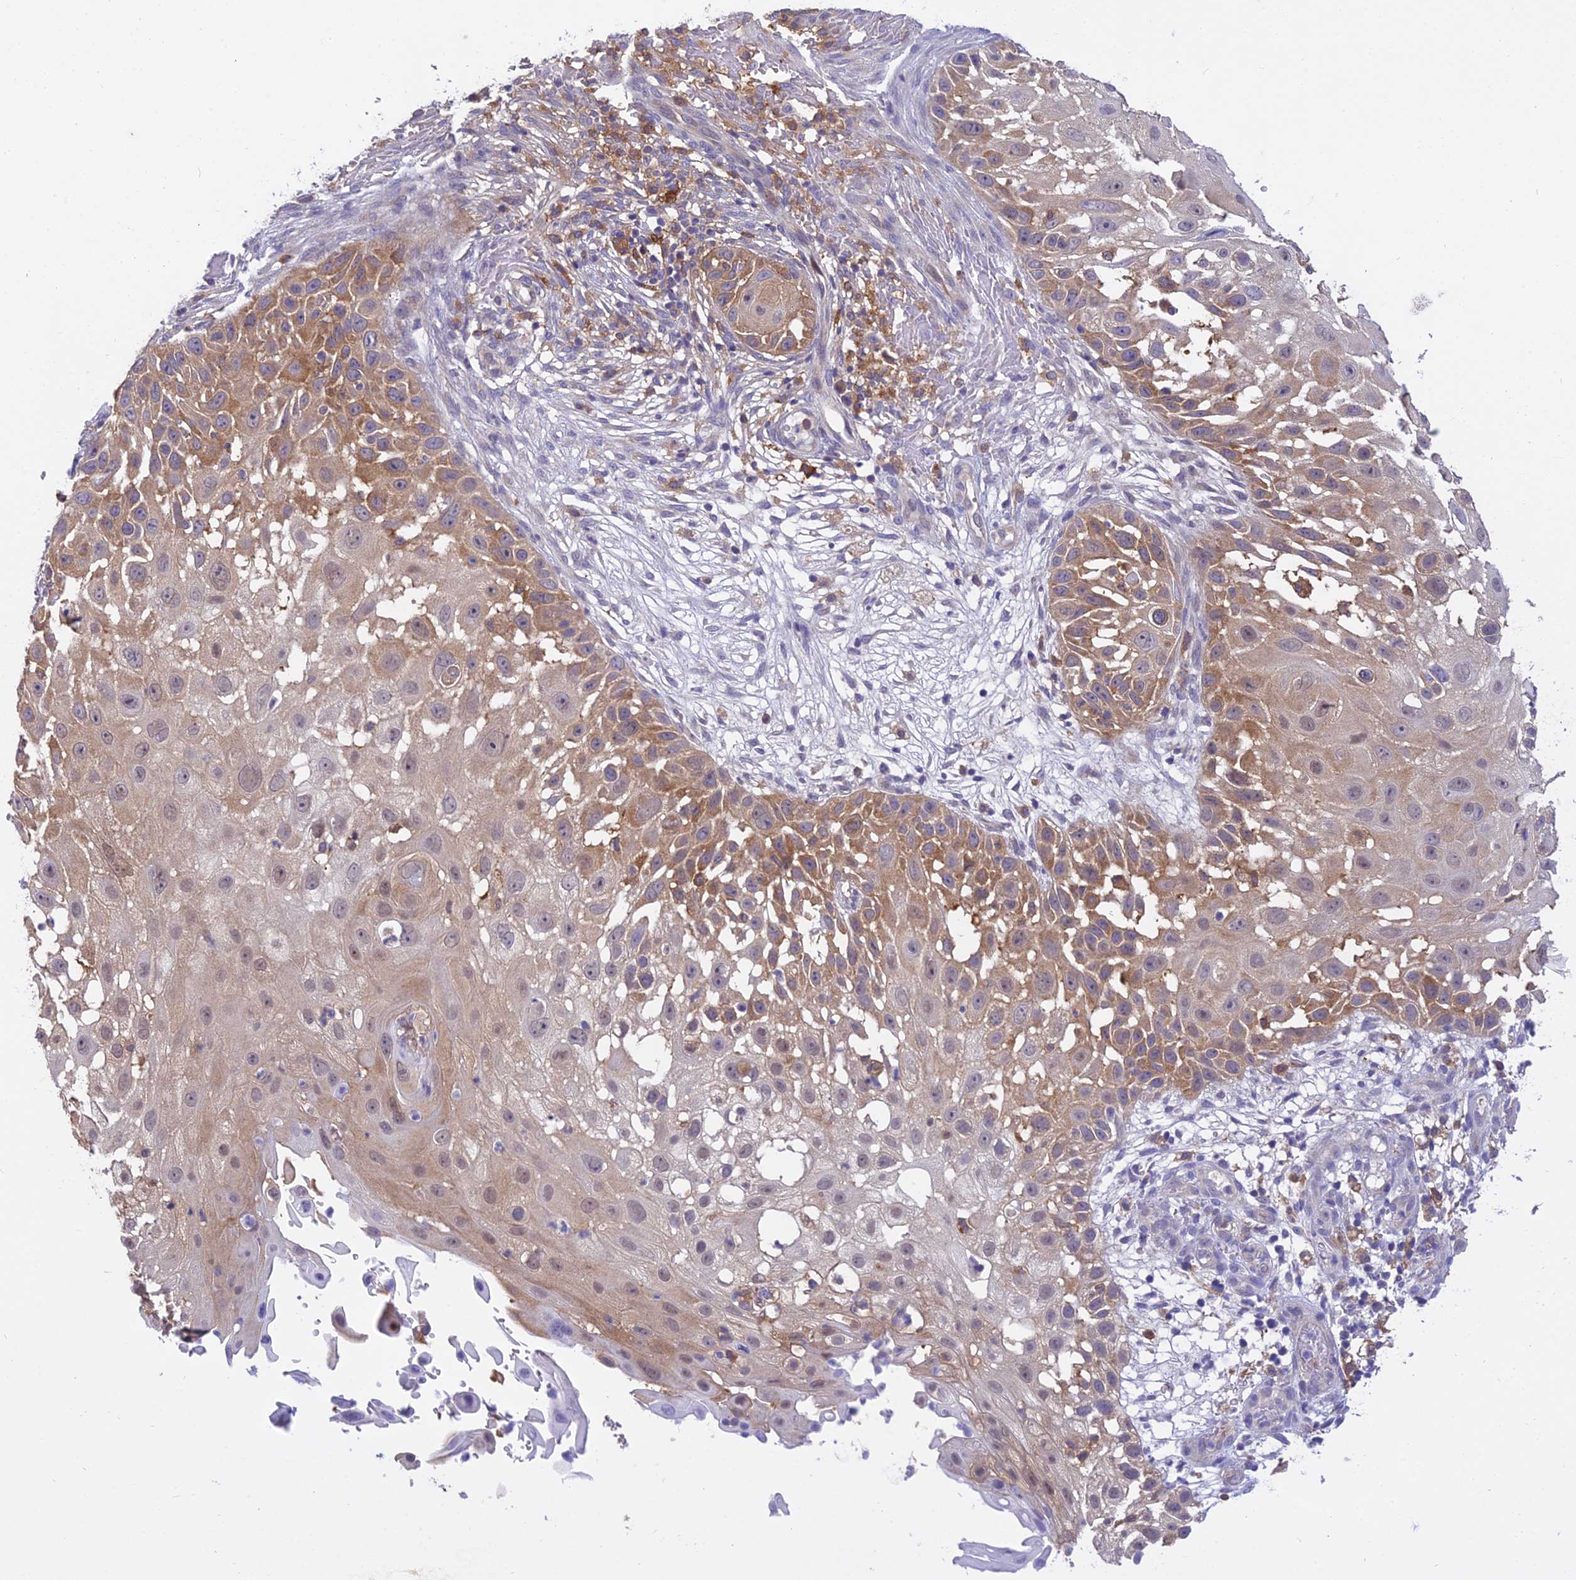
{"staining": {"intensity": "moderate", "quantity": "25%-75%", "location": "cytoplasmic/membranous"}, "tissue": "skin cancer", "cell_type": "Tumor cells", "image_type": "cancer", "snomed": [{"axis": "morphology", "description": "Squamous cell carcinoma, NOS"}, {"axis": "topography", "description": "Skin"}], "caption": "A brown stain shows moderate cytoplasmic/membranous positivity of a protein in human skin squamous cell carcinoma tumor cells.", "gene": "UBE2G1", "patient": {"sex": "female", "age": 44}}